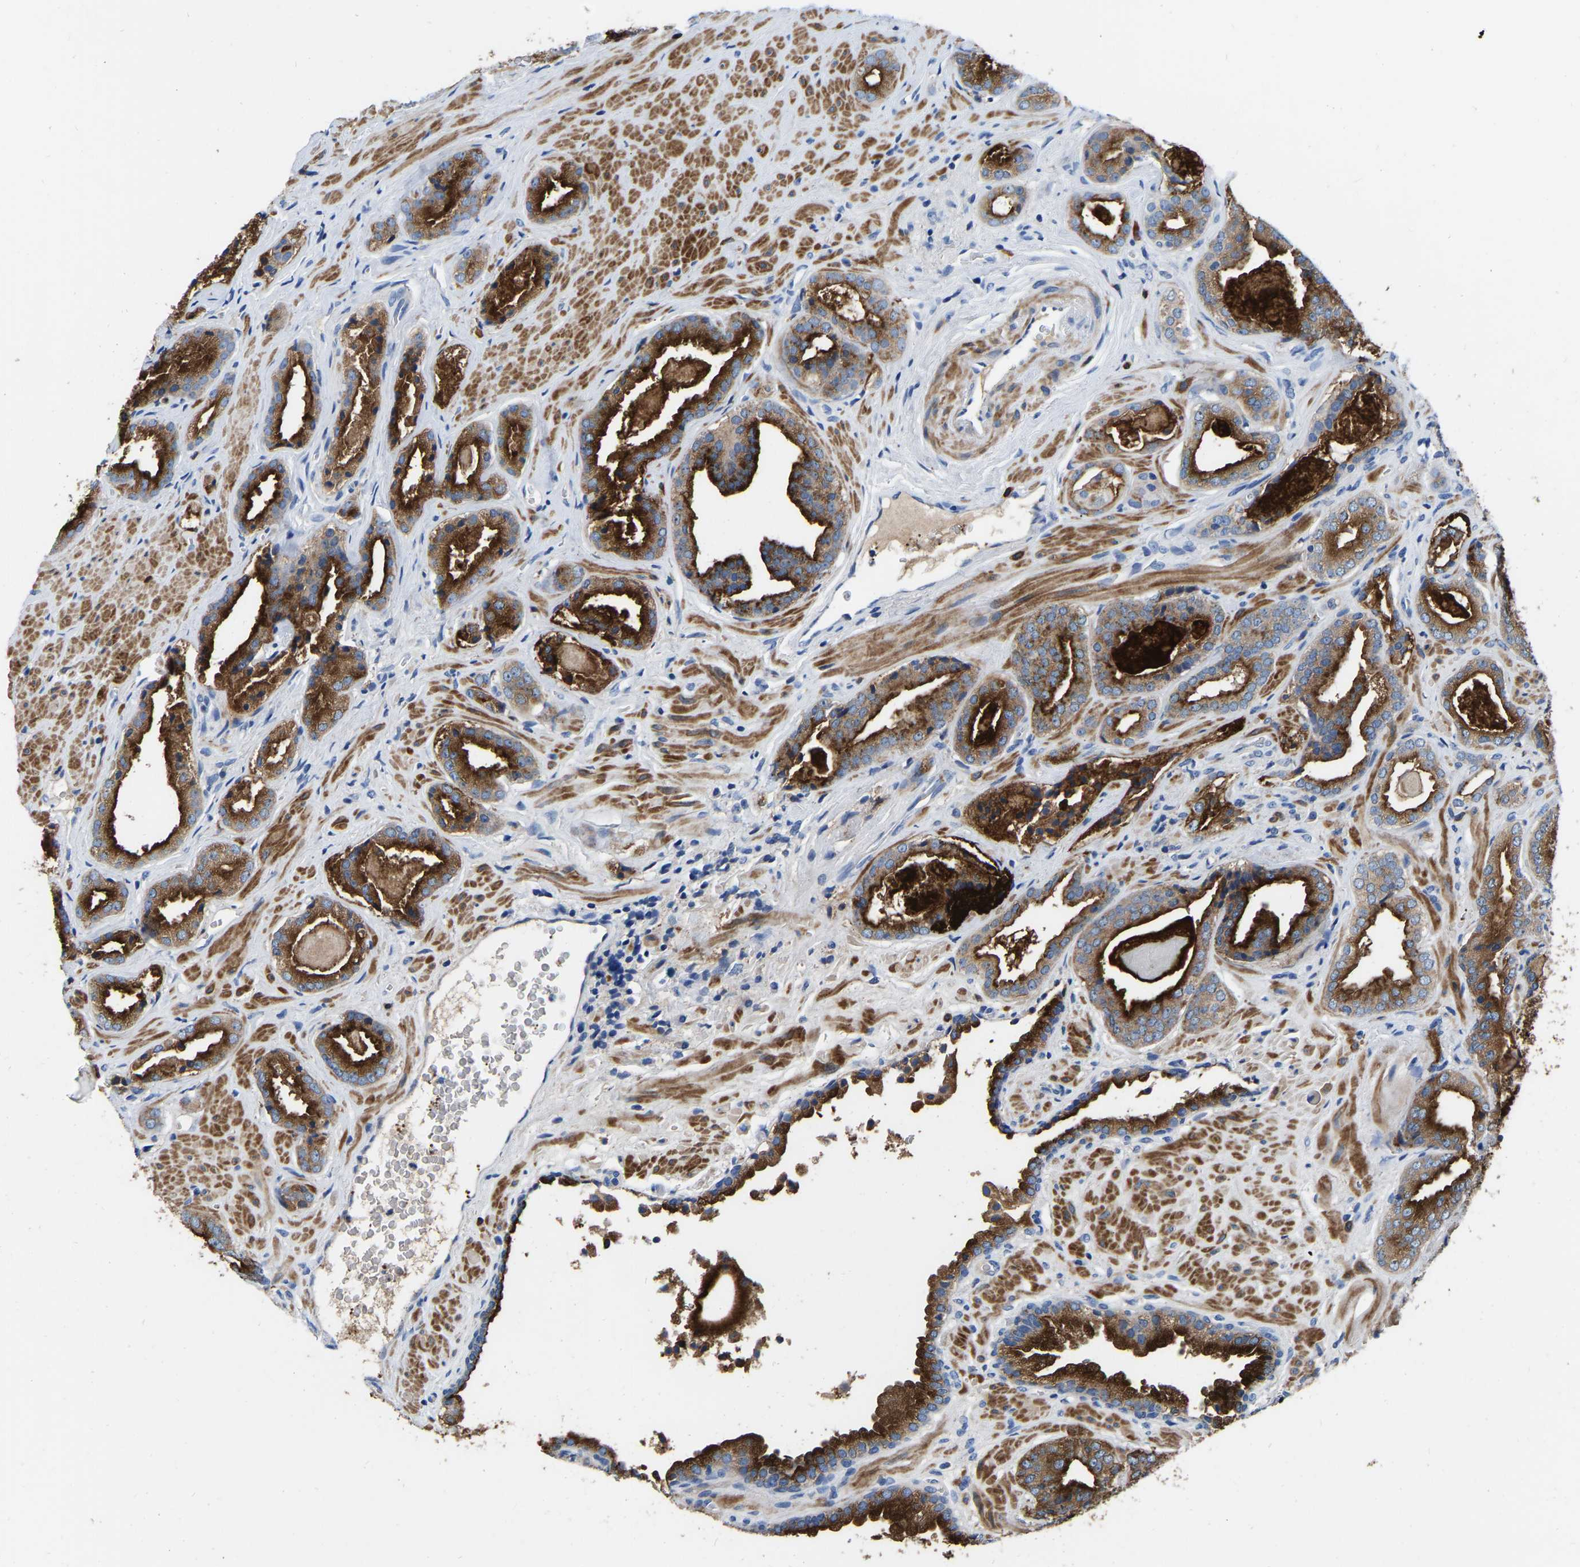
{"staining": {"intensity": "strong", "quantity": ">75%", "location": "cytoplasmic/membranous"}, "tissue": "prostate cancer", "cell_type": "Tumor cells", "image_type": "cancer", "snomed": [{"axis": "morphology", "description": "Adenocarcinoma, Low grade"}, {"axis": "topography", "description": "Prostate"}], "caption": "Protein analysis of prostate cancer tissue reveals strong cytoplasmic/membranous expression in about >75% of tumor cells.", "gene": "RAB27B", "patient": {"sex": "male", "age": 71}}